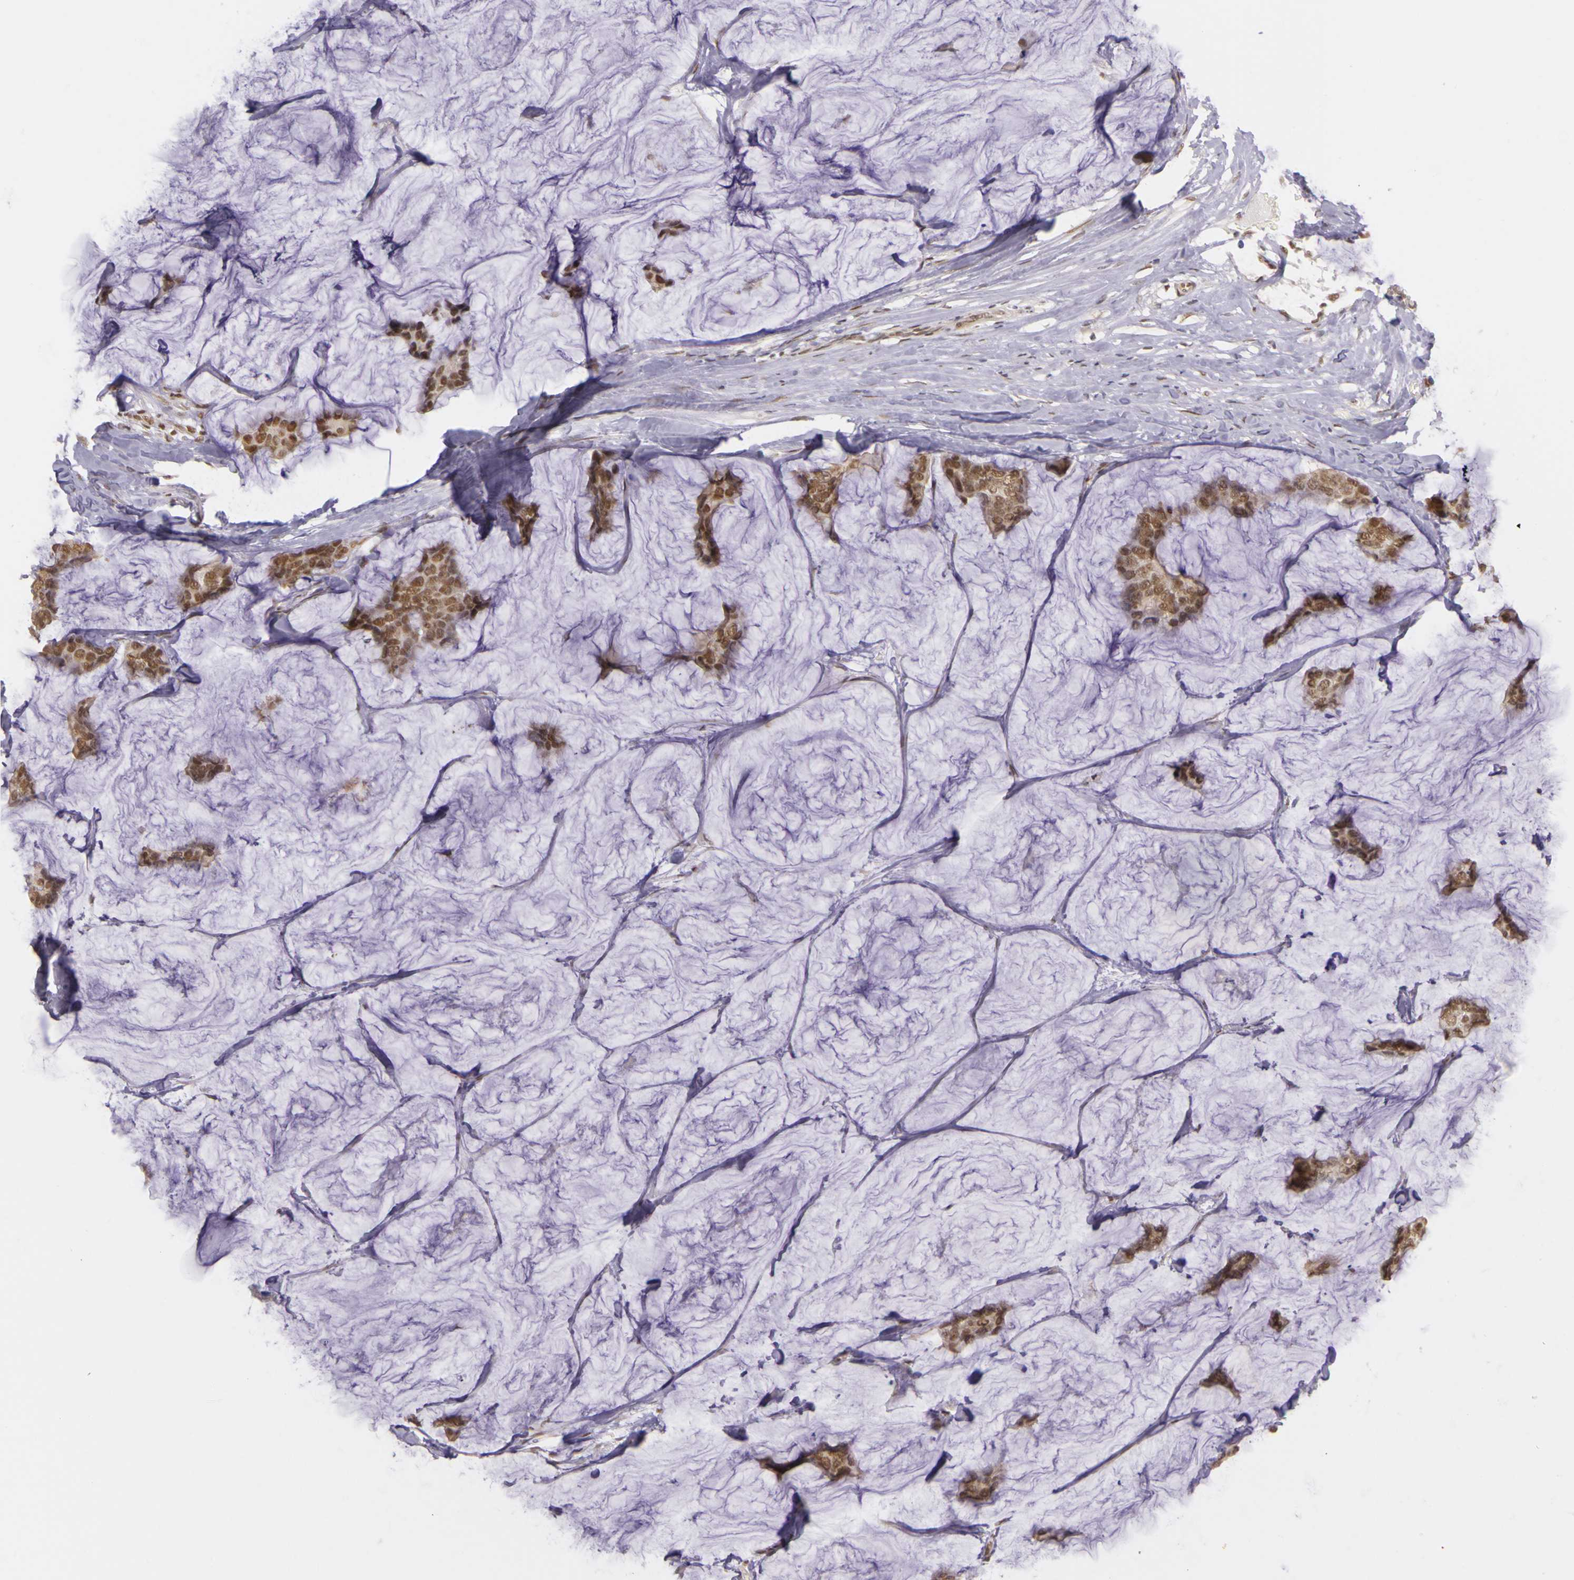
{"staining": {"intensity": "moderate", "quantity": ">75%", "location": "cytoplasmic/membranous,nuclear"}, "tissue": "breast cancer", "cell_type": "Tumor cells", "image_type": "cancer", "snomed": [{"axis": "morphology", "description": "Normal tissue, NOS"}, {"axis": "morphology", "description": "Duct carcinoma"}, {"axis": "topography", "description": "Breast"}], "caption": "Breast cancer (infiltrating ductal carcinoma) was stained to show a protein in brown. There is medium levels of moderate cytoplasmic/membranous and nuclear expression in about >75% of tumor cells.", "gene": "WDR13", "patient": {"sex": "female", "age": 50}}